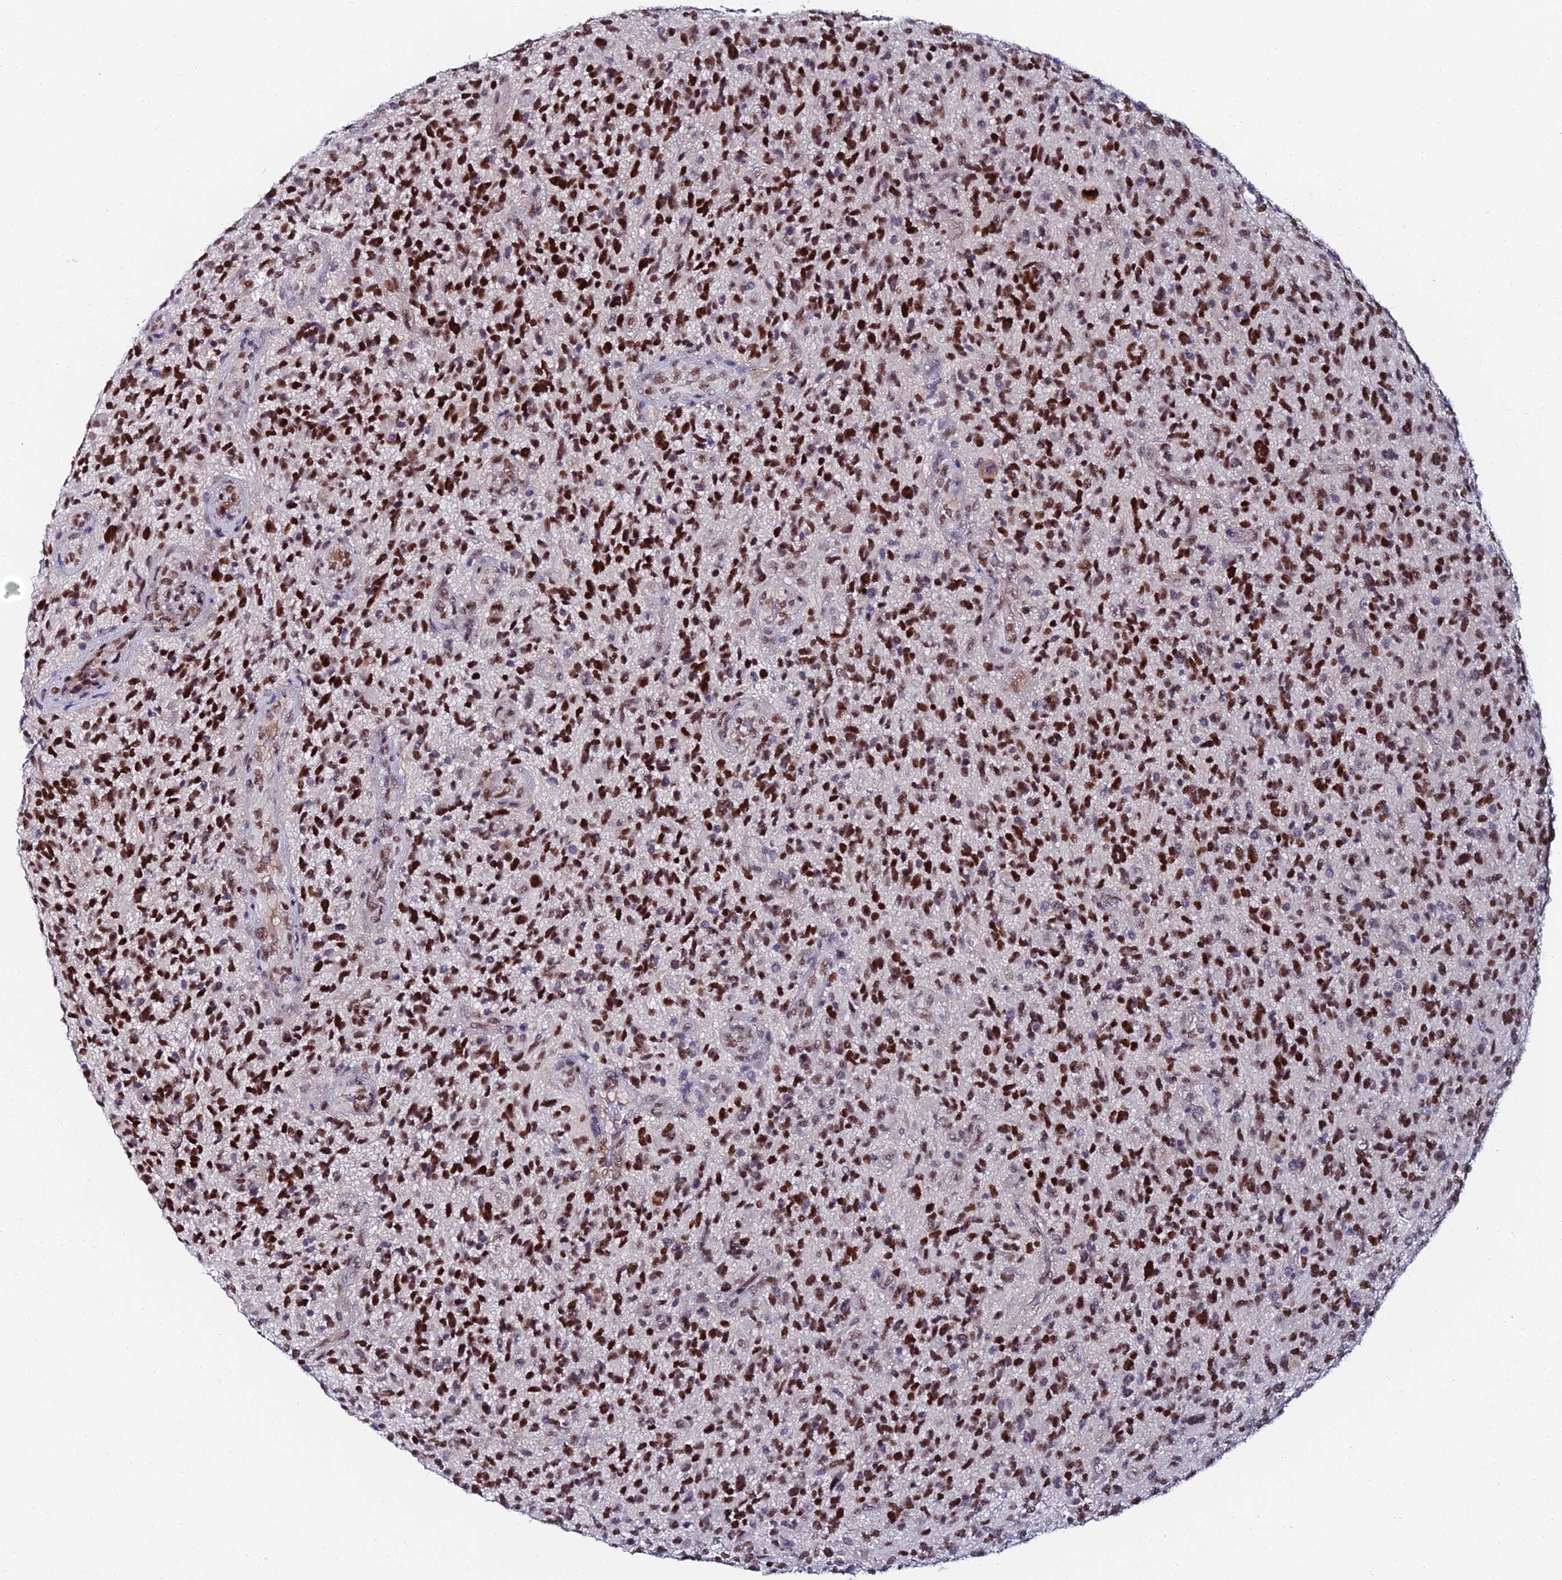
{"staining": {"intensity": "strong", "quantity": ">75%", "location": "nuclear"}, "tissue": "glioma", "cell_type": "Tumor cells", "image_type": "cancer", "snomed": [{"axis": "morphology", "description": "Glioma, malignant, High grade"}, {"axis": "topography", "description": "Brain"}], "caption": "A micrograph of malignant glioma (high-grade) stained for a protein displays strong nuclear brown staining in tumor cells.", "gene": "TRIM24", "patient": {"sex": "male", "age": 47}}